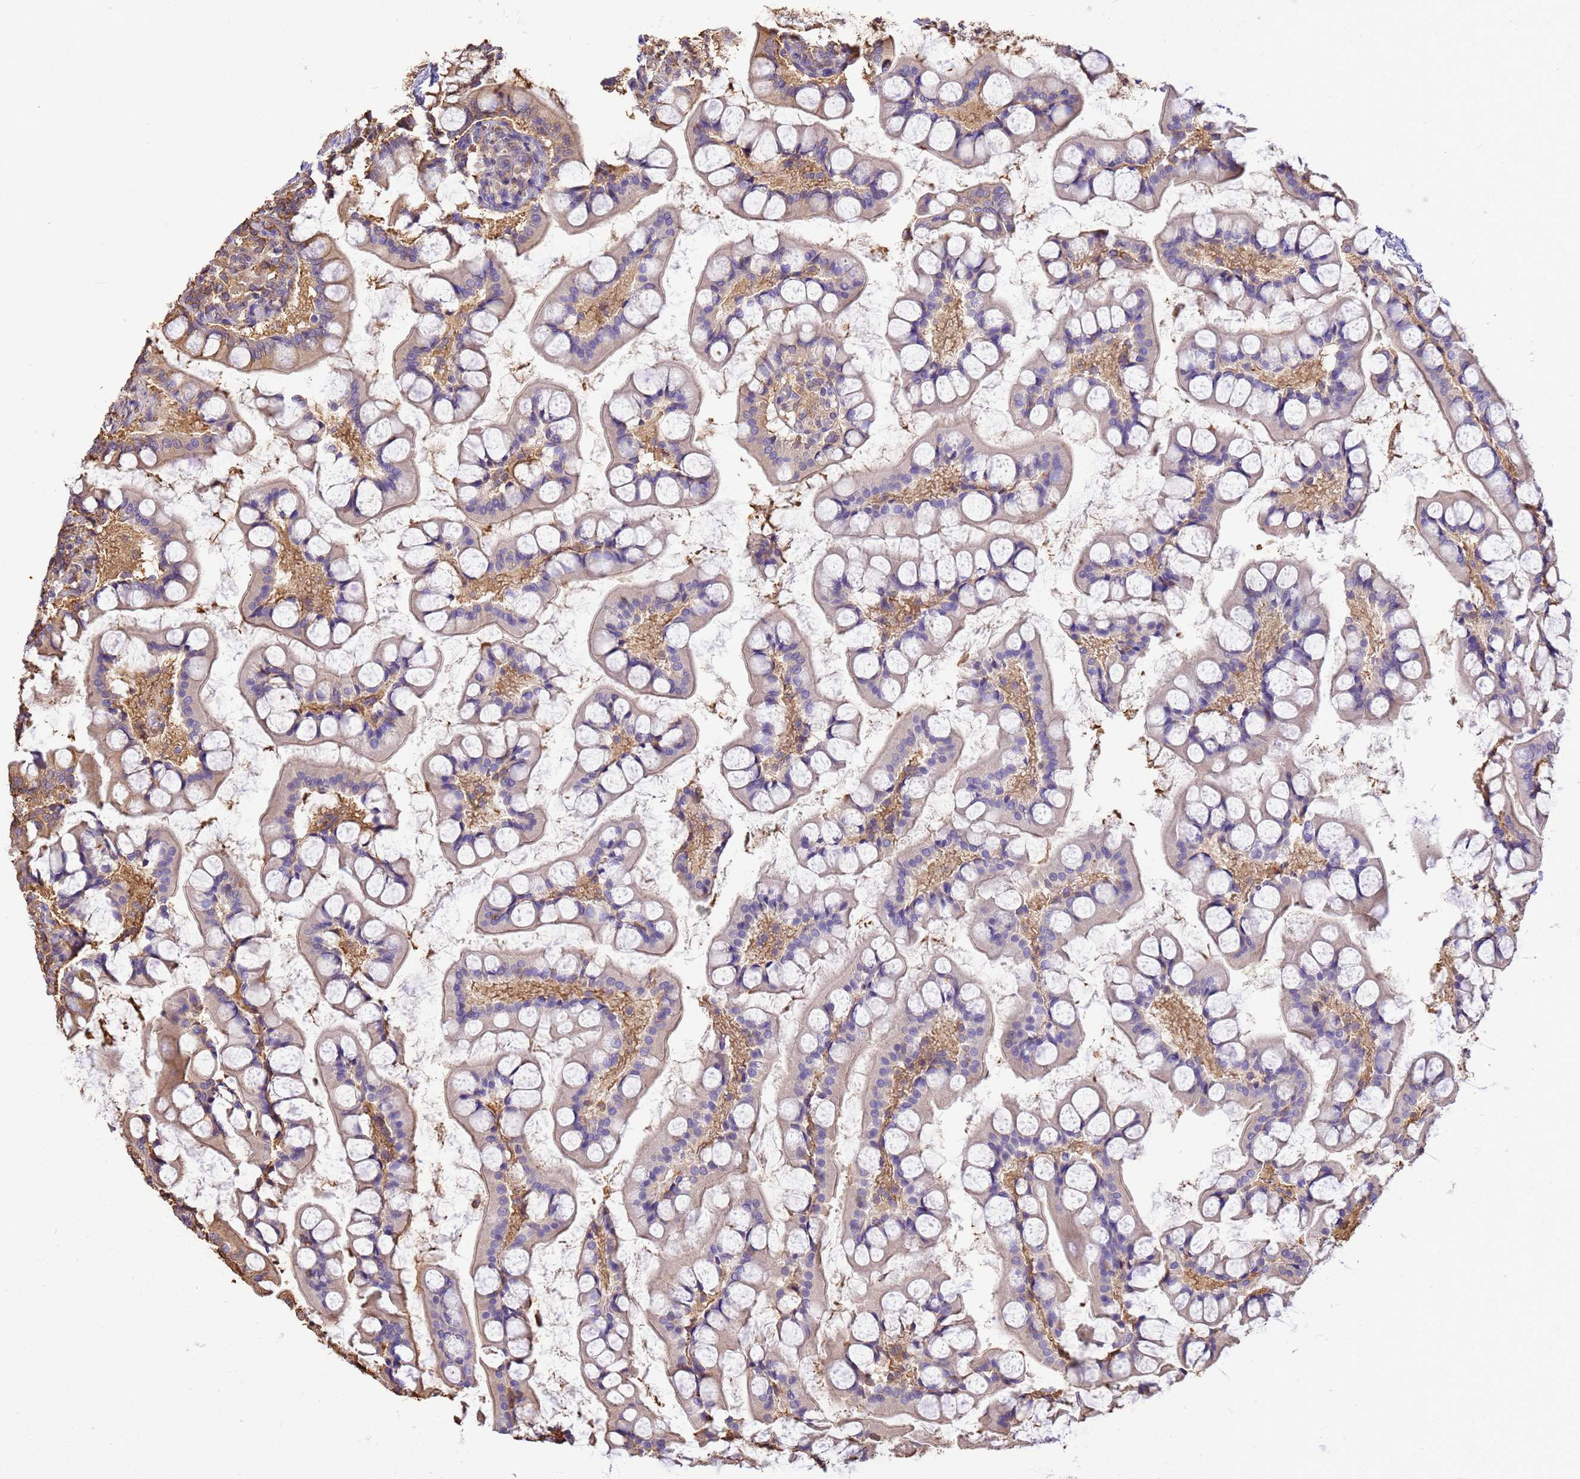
{"staining": {"intensity": "moderate", "quantity": "25%-75%", "location": "cytoplasmic/membranous"}, "tissue": "small intestine", "cell_type": "Glandular cells", "image_type": "normal", "snomed": [{"axis": "morphology", "description": "Normal tissue, NOS"}, {"axis": "topography", "description": "Small intestine"}], "caption": "This is a histology image of immunohistochemistry staining of benign small intestine, which shows moderate expression in the cytoplasmic/membranous of glandular cells.", "gene": "WDR64", "patient": {"sex": "male", "age": 52}}